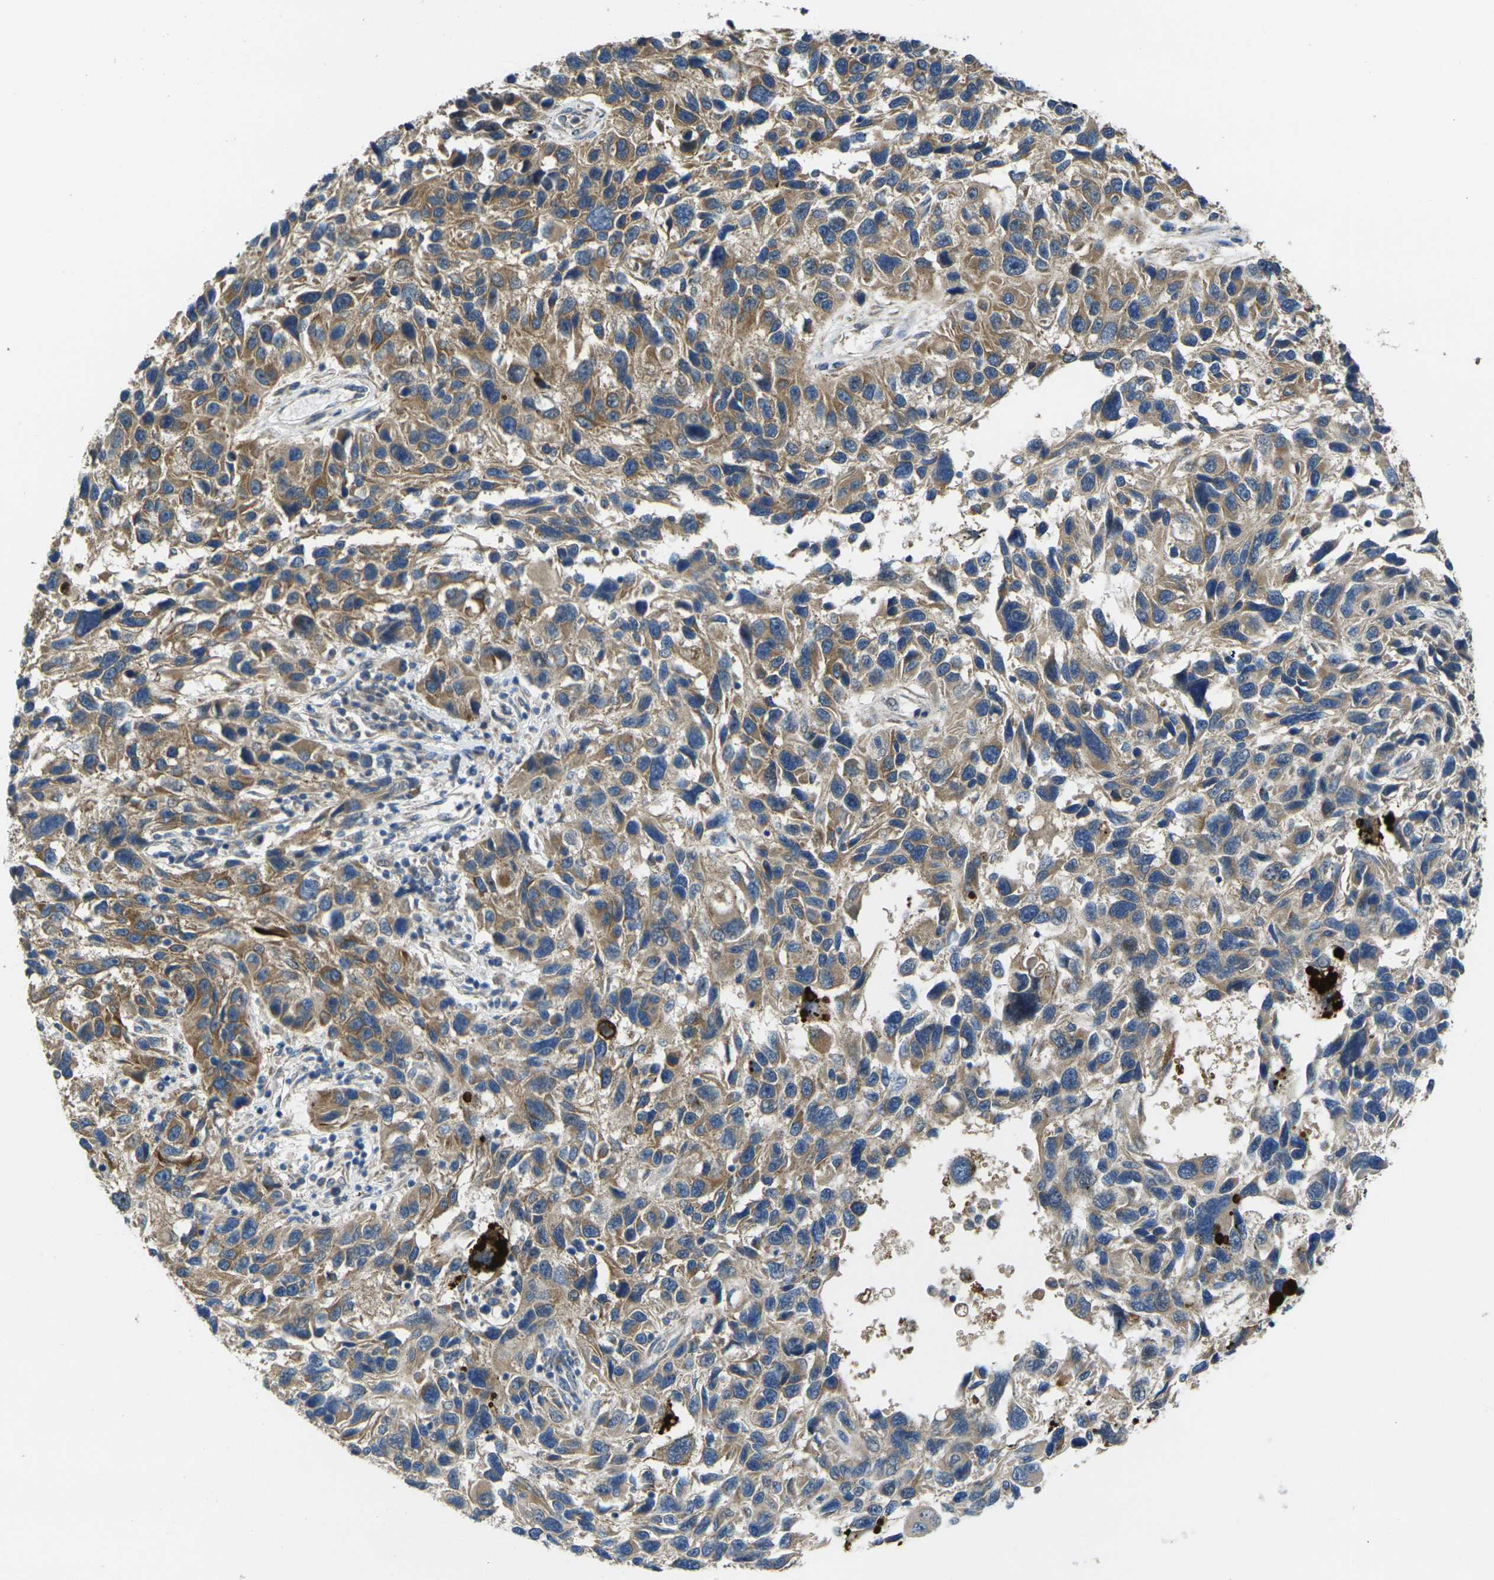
{"staining": {"intensity": "moderate", "quantity": ">75%", "location": "cytoplasmic/membranous"}, "tissue": "melanoma", "cell_type": "Tumor cells", "image_type": "cancer", "snomed": [{"axis": "morphology", "description": "Malignant melanoma, NOS"}, {"axis": "topography", "description": "Skin"}], "caption": "IHC of human melanoma exhibits medium levels of moderate cytoplasmic/membranous staining in about >75% of tumor cells.", "gene": "GNA12", "patient": {"sex": "male", "age": 53}}